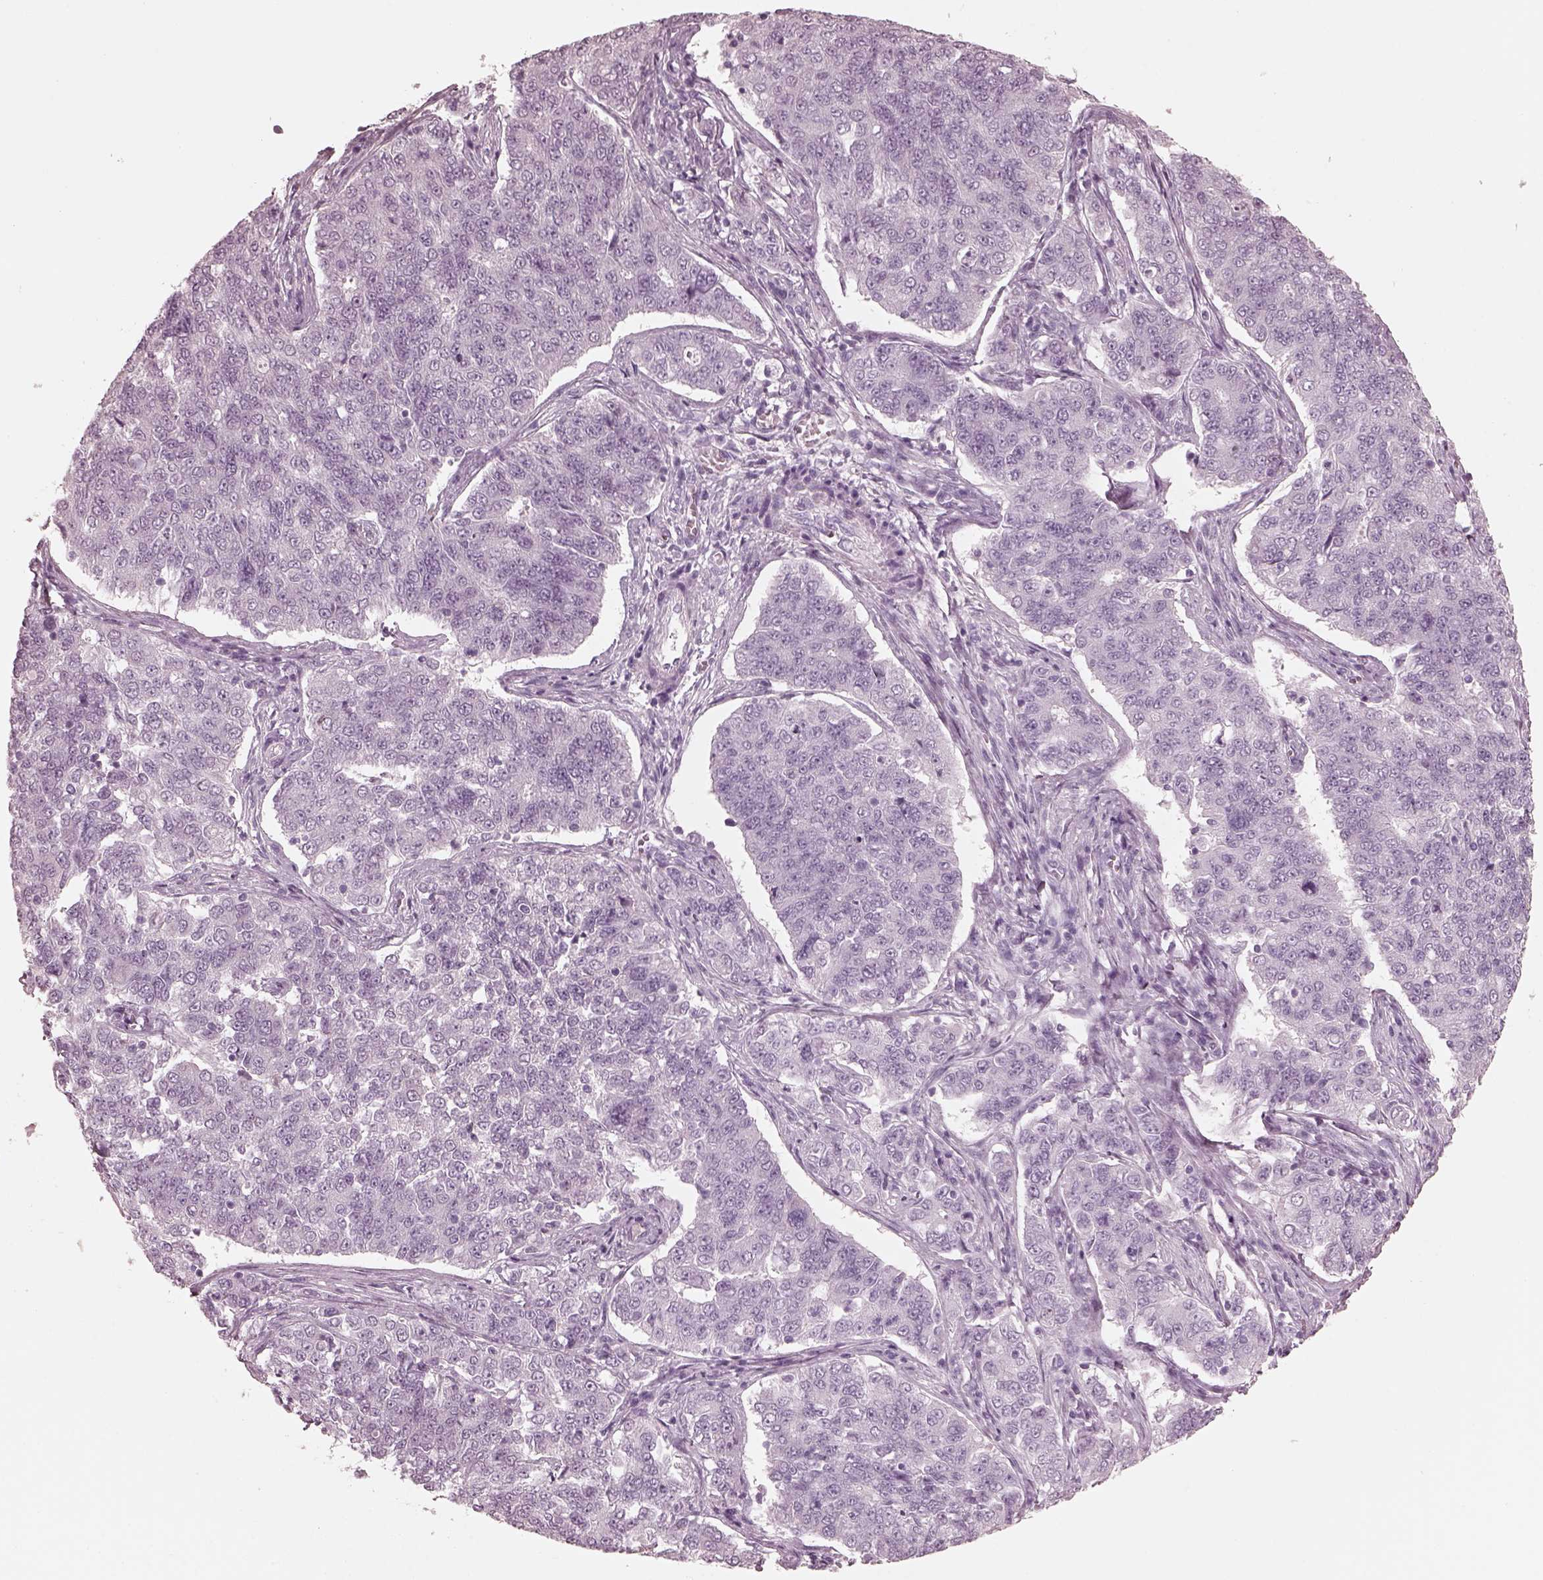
{"staining": {"intensity": "negative", "quantity": "none", "location": "none"}, "tissue": "endometrial cancer", "cell_type": "Tumor cells", "image_type": "cancer", "snomed": [{"axis": "morphology", "description": "Adenocarcinoma, NOS"}, {"axis": "topography", "description": "Endometrium"}], "caption": "Adenocarcinoma (endometrial) was stained to show a protein in brown. There is no significant positivity in tumor cells.", "gene": "FABP9", "patient": {"sex": "female", "age": 43}}